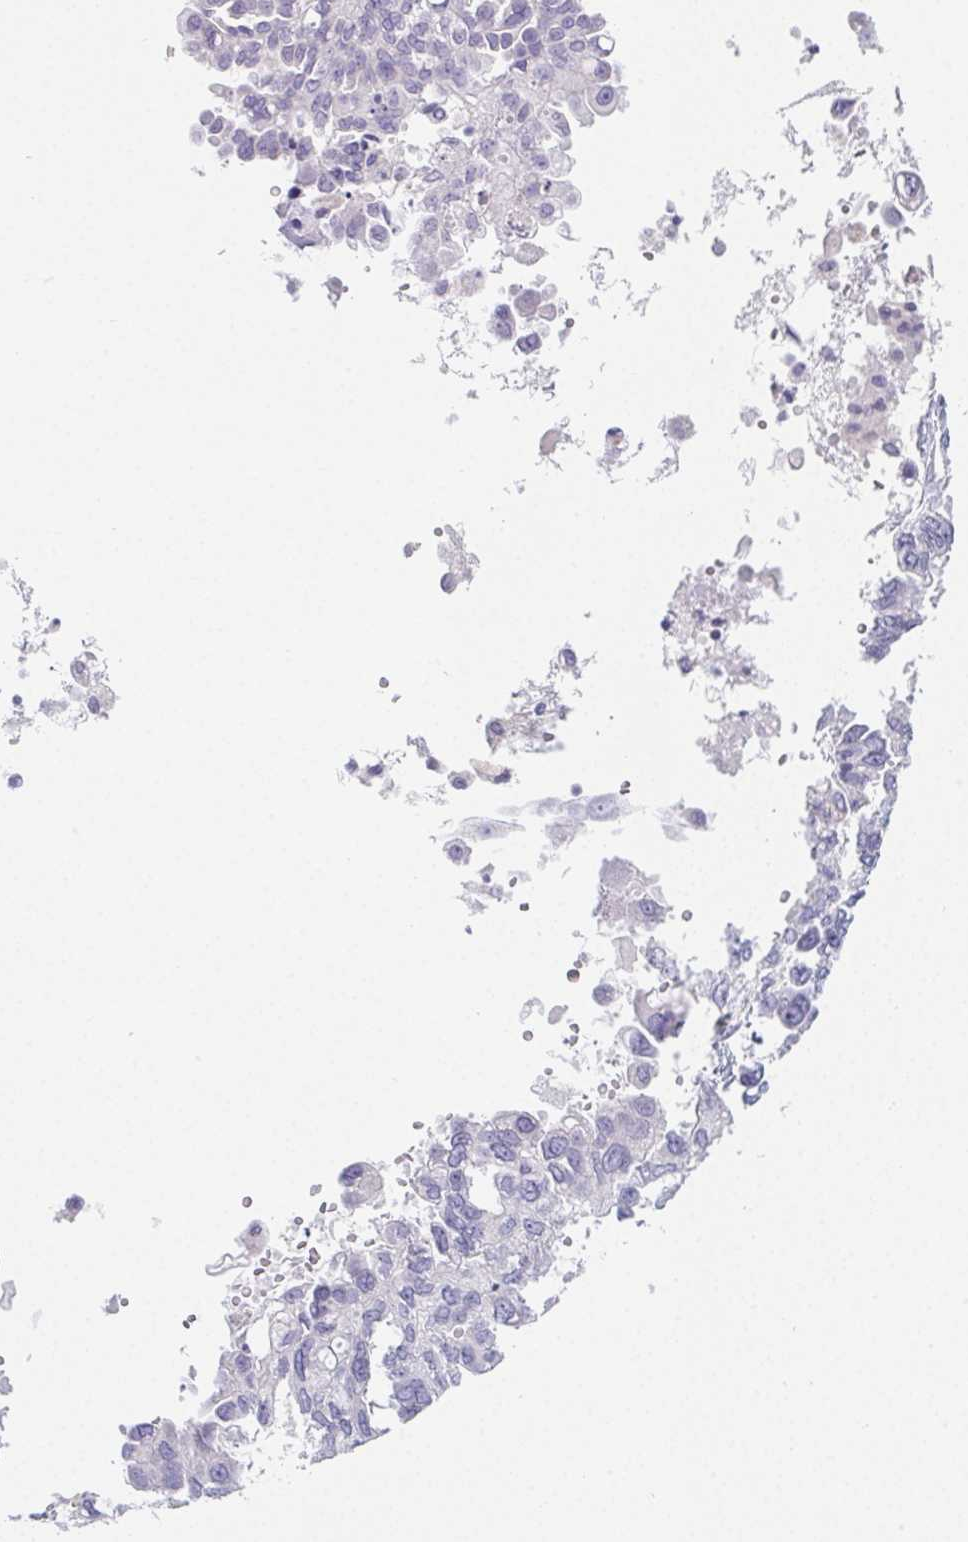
{"staining": {"intensity": "negative", "quantity": "none", "location": "none"}, "tissue": "ovarian cancer", "cell_type": "Tumor cells", "image_type": "cancer", "snomed": [{"axis": "morphology", "description": "Cystadenocarcinoma, serous, NOS"}, {"axis": "topography", "description": "Ovary"}], "caption": "A micrograph of human serous cystadenocarcinoma (ovarian) is negative for staining in tumor cells.", "gene": "GLIPR1L1", "patient": {"sex": "female", "age": 53}}